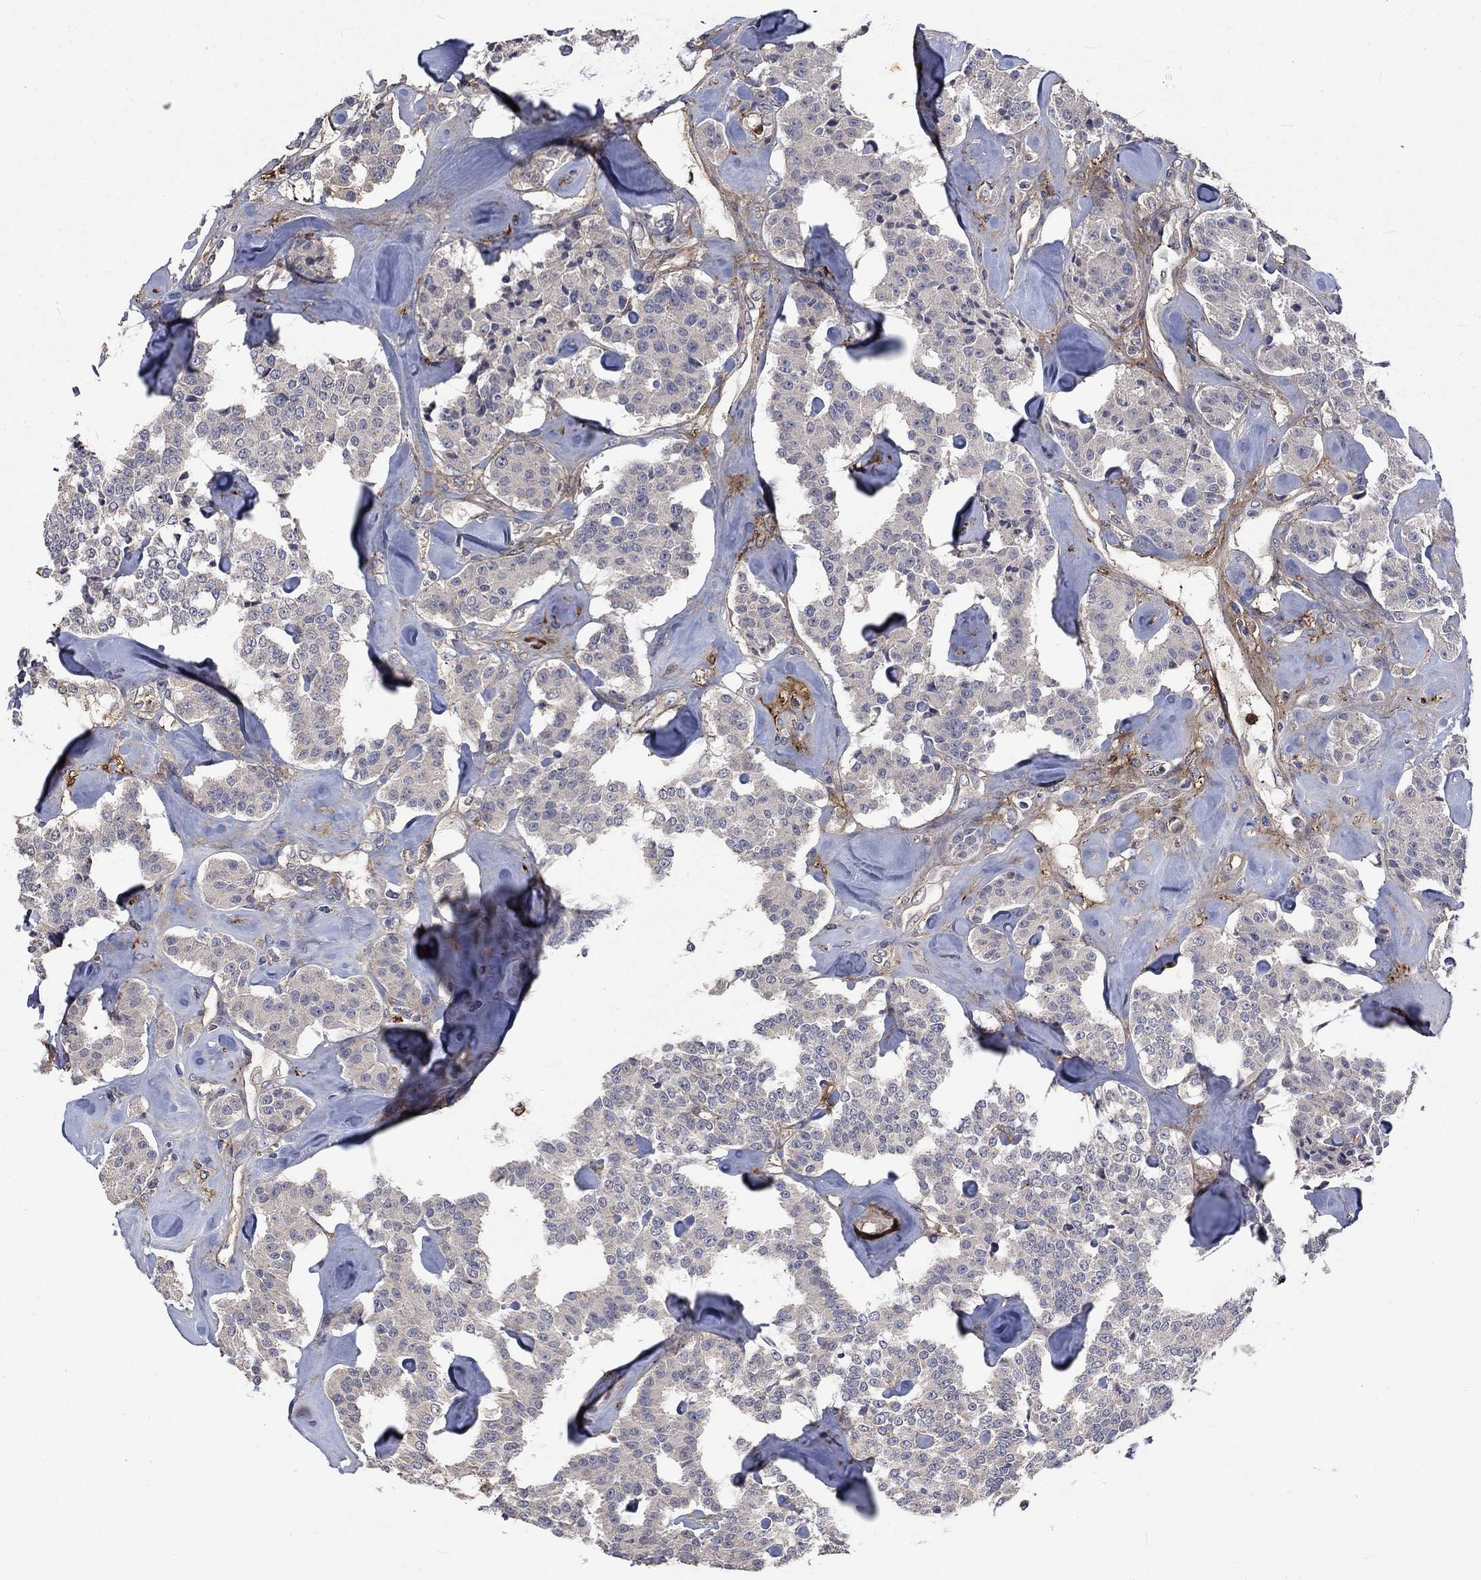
{"staining": {"intensity": "negative", "quantity": "none", "location": "none"}, "tissue": "carcinoid", "cell_type": "Tumor cells", "image_type": "cancer", "snomed": [{"axis": "morphology", "description": "Carcinoid, malignant, NOS"}, {"axis": "topography", "description": "Pancreas"}], "caption": "Tumor cells are negative for brown protein staining in carcinoid. (DAB immunohistochemistry visualized using brightfield microscopy, high magnification).", "gene": "VCAN", "patient": {"sex": "male", "age": 41}}